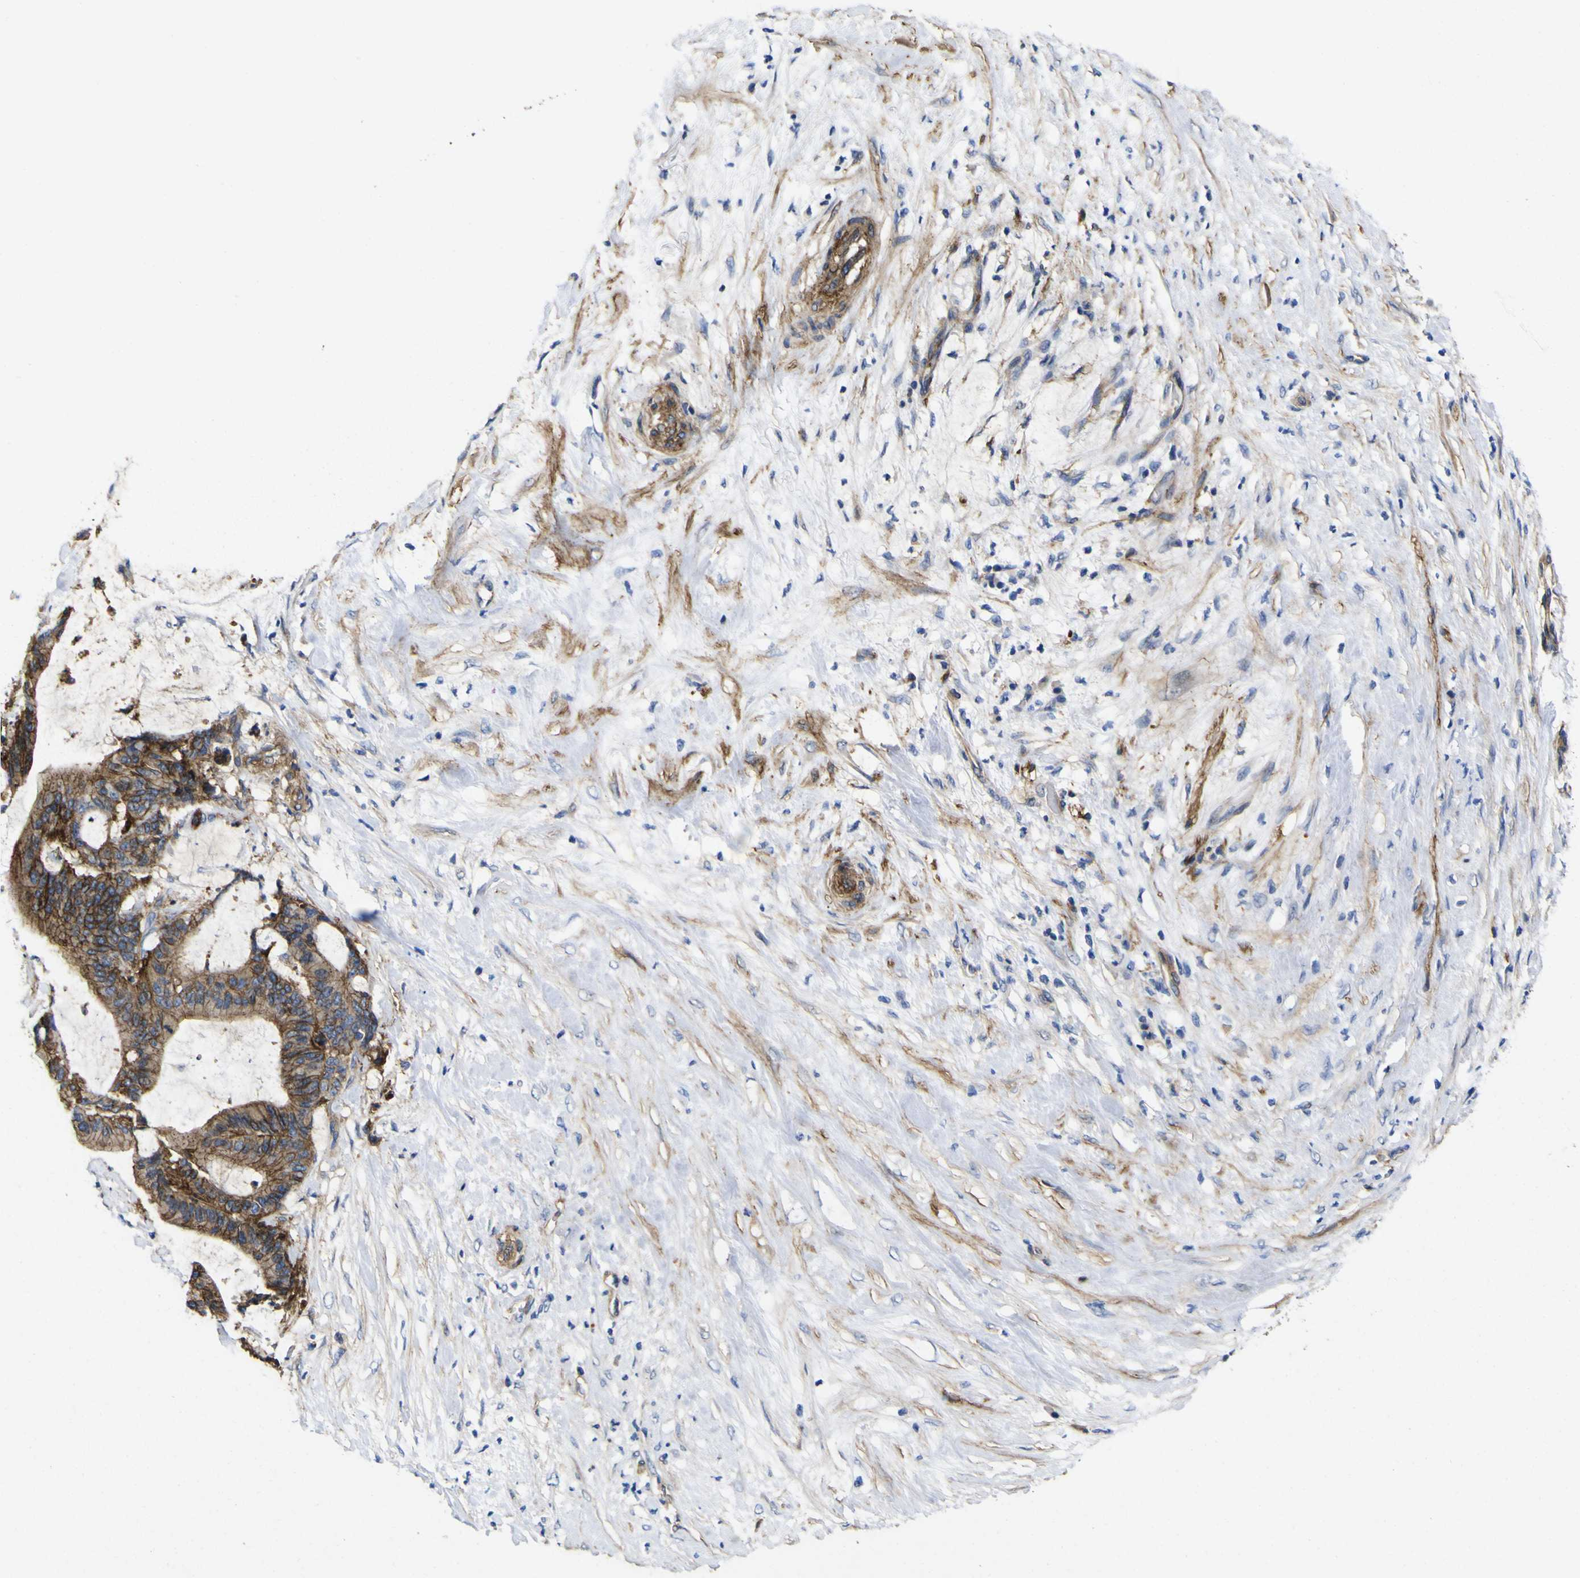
{"staining": {"intensity": "moderate", "quantity": ">75%", "location": "cytoplasmic/membranous"}, "tissue": "liver cancer", "cell_type": "Tumor cells", "image_type": "cancer", "snomed": [{"axis": "morphology", "description": "Cholangiocarcinoma"}, {"axis": "topography", "description": "Liver"}], "caption": "Moderate cytoplasmic/membranous expression for a protein is identified in about >75% of tumor cells of liver cholangiocarcinoma using immunohistochemistry.", "gene": "CD151", "patient": {"sex": "female", "age": 73}}